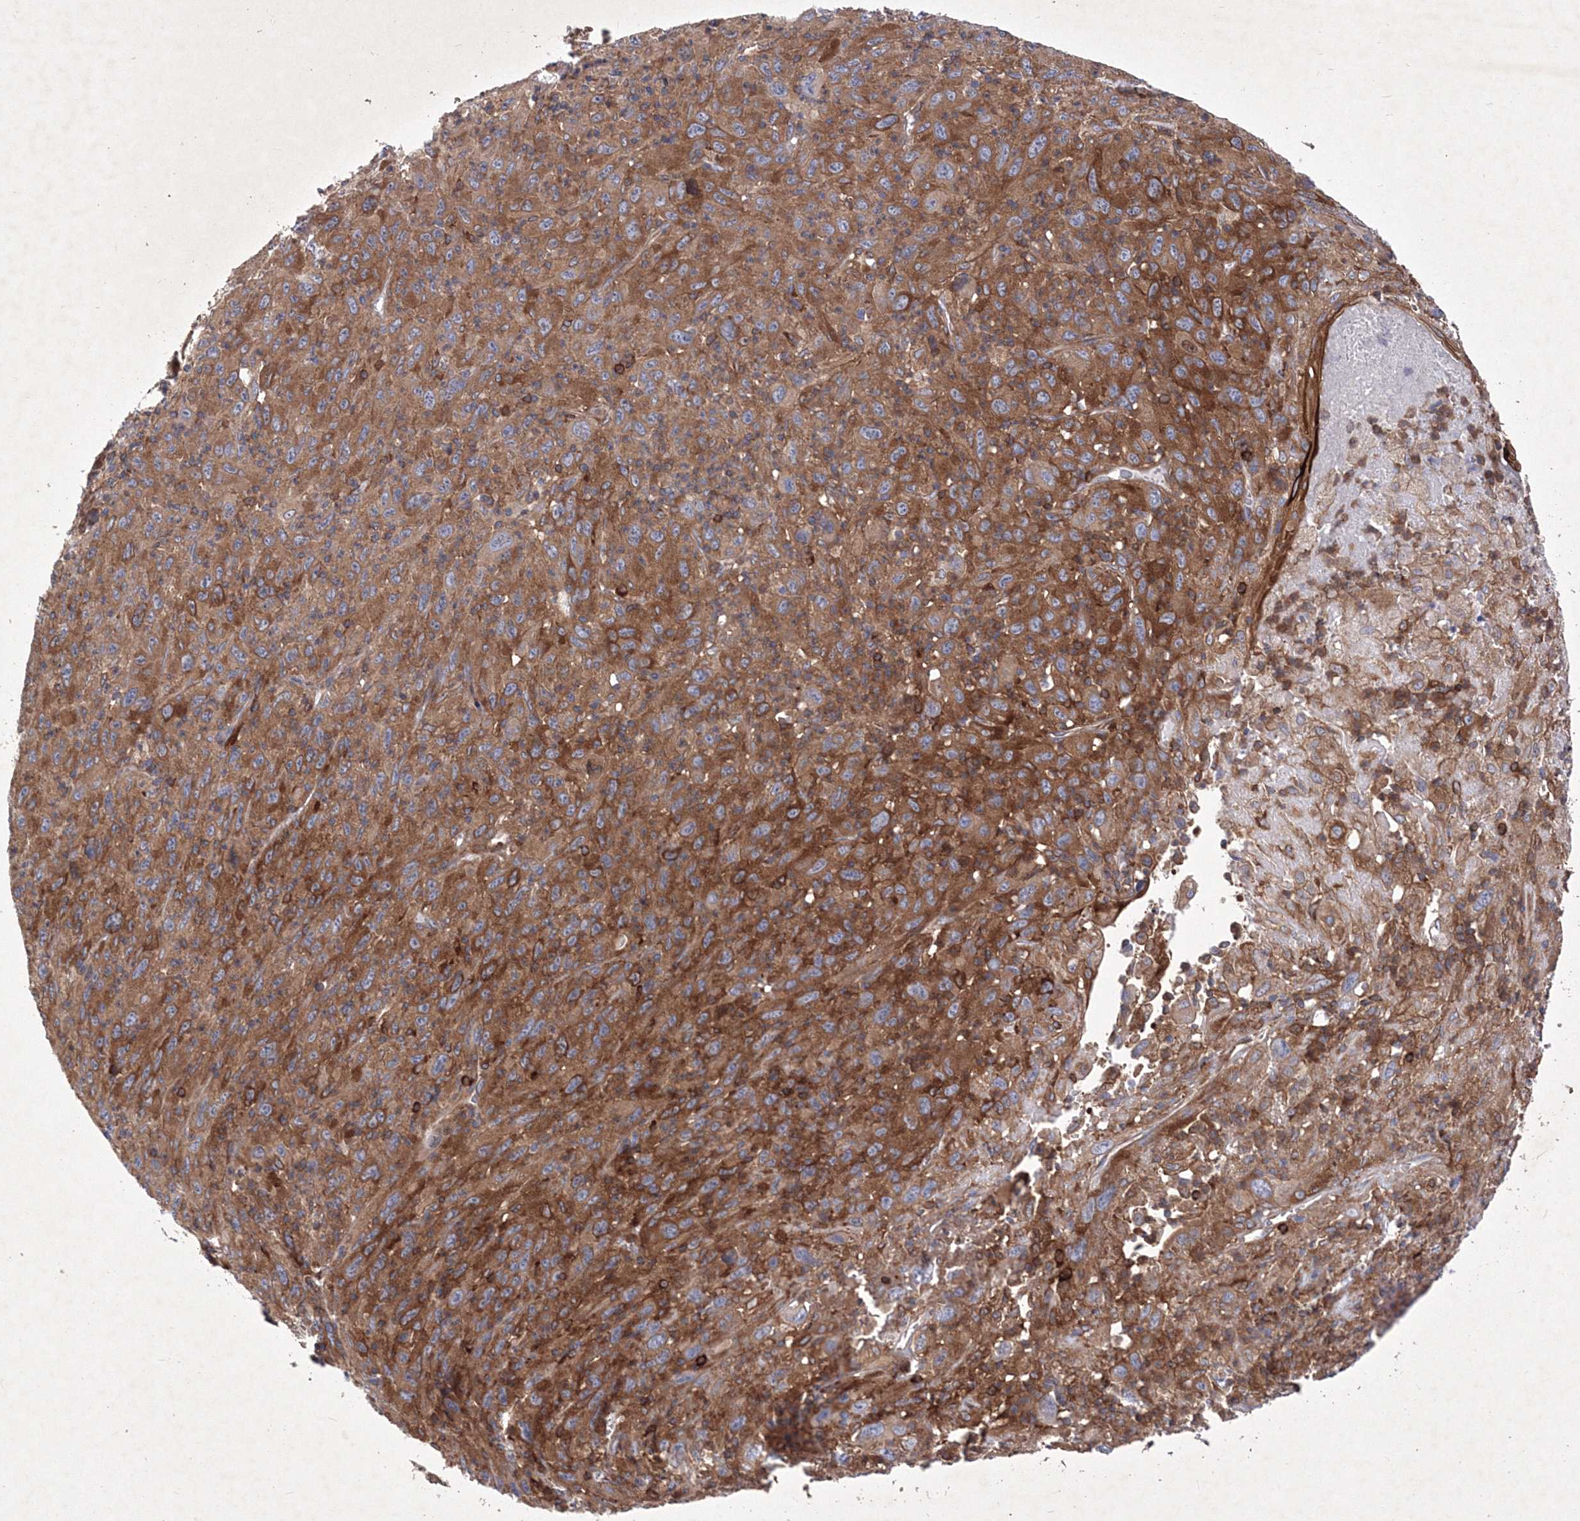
{"staining": {"intensity": "strong", "quantity": ">75%", "location": "cytoplasmic/membranous"}, "tissue": "melanoma", "cell_type": "Tumor cells", "image_type": "cancer", "snomed": [{"axis": "morphology", "description": "Malignant melanoma, Metastatic site"}, {"axis": "topography", "description": "Skin"}], "caption": "This is a histology image of immunohistochemistry staining of malignant melanoma (metastatic site), which shows strong expression in the cytoplasmic/membranous of tumor cells.", "gene": "SNX18", "patient": {"sex": "female", "age": 56}}